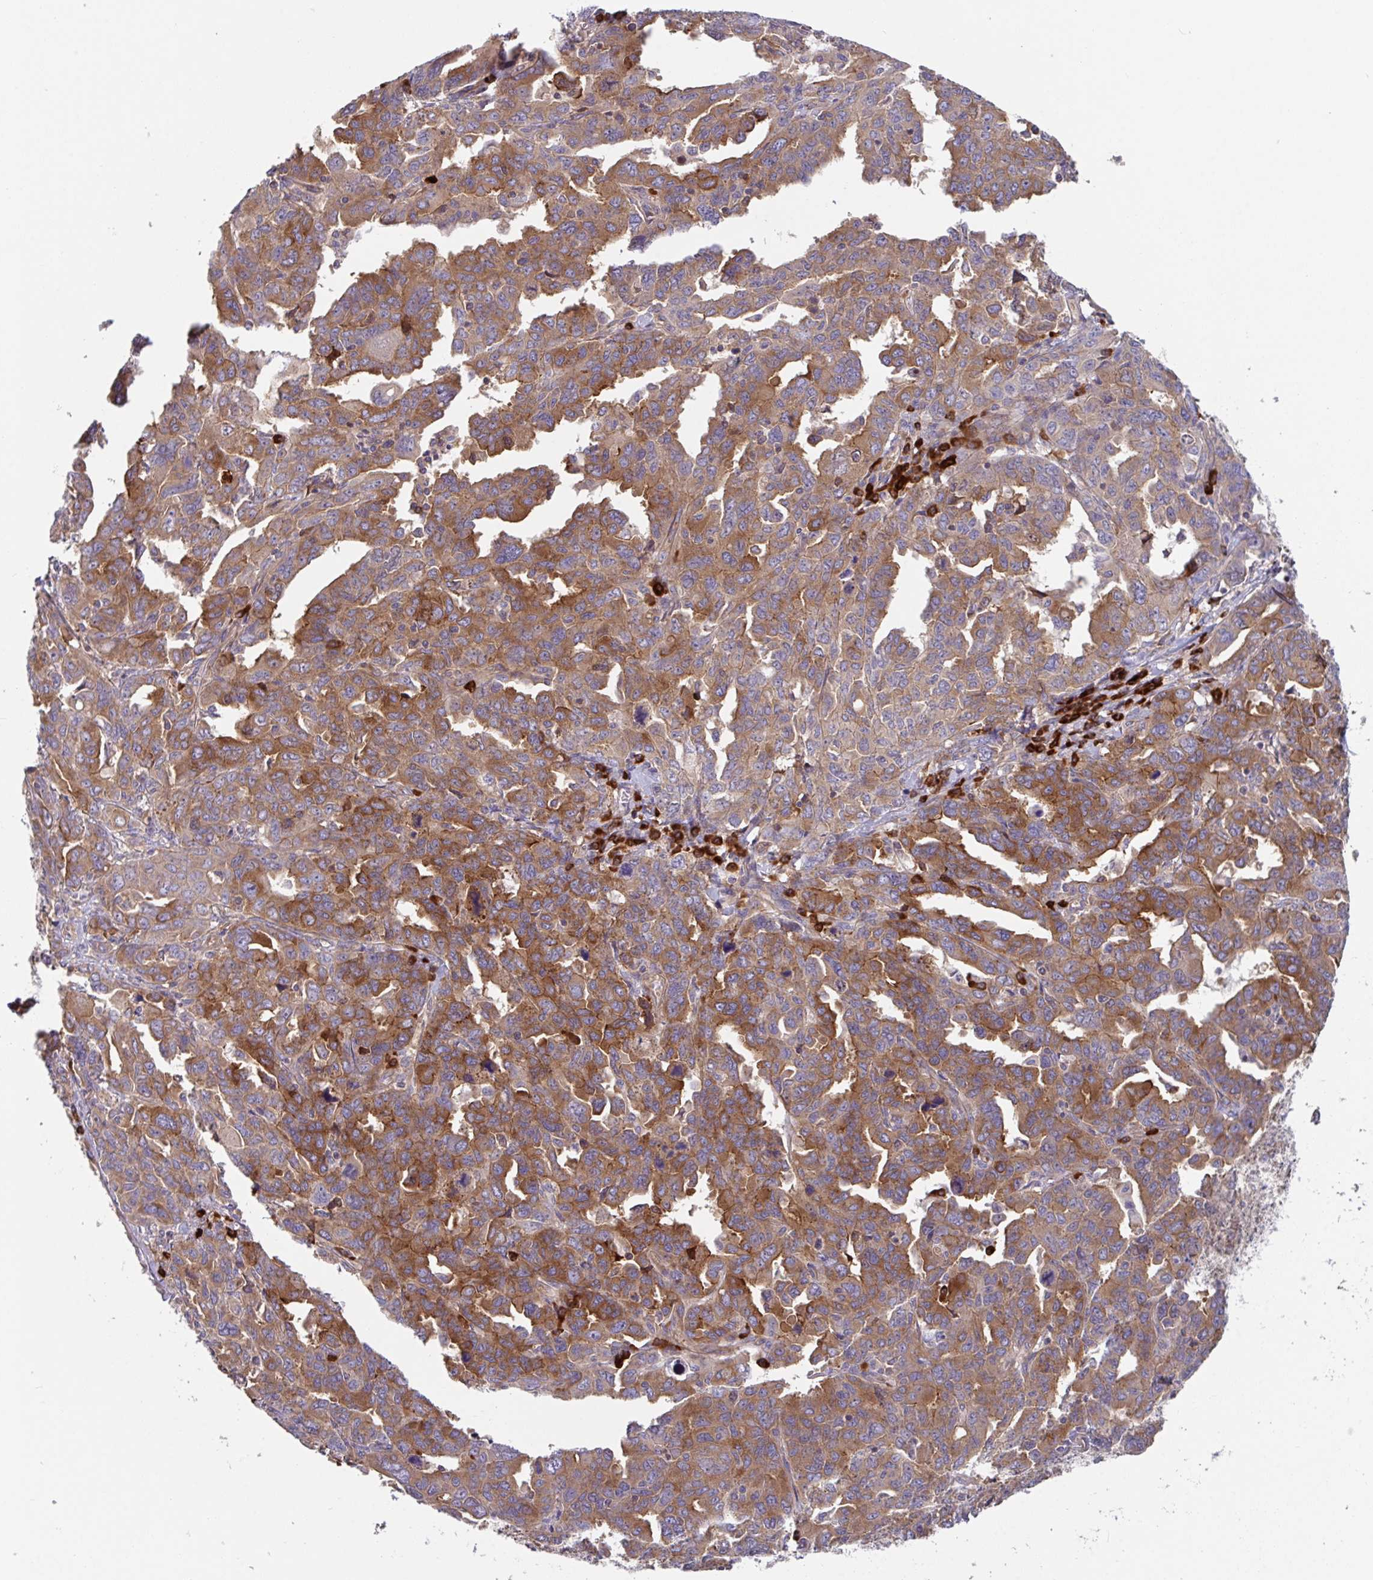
{"staining": {"intensity": "moderate", "quantity": ">75%", "location": "cytoplasmic/membranous"}, "tissue": "ovarian cancer", "cell_type": "Tumor cells", "image_type": "cancer", "snomed": [{"axis": "morphology", "description": "Adenocarcinoma, NOS"}, {"axis": "morphology", "description": "Carcinoma, endometroid"}, {"axis": "topography", "description": "Ovary"}], "caption": "Human ovarian cancer stained for a protein (brown) displays moderate cytoplasmic/membranous positive staining in approximately >75% of tumor cells.", "gene": "YARS2", "patient": {"sex": "female", "age": 72}}